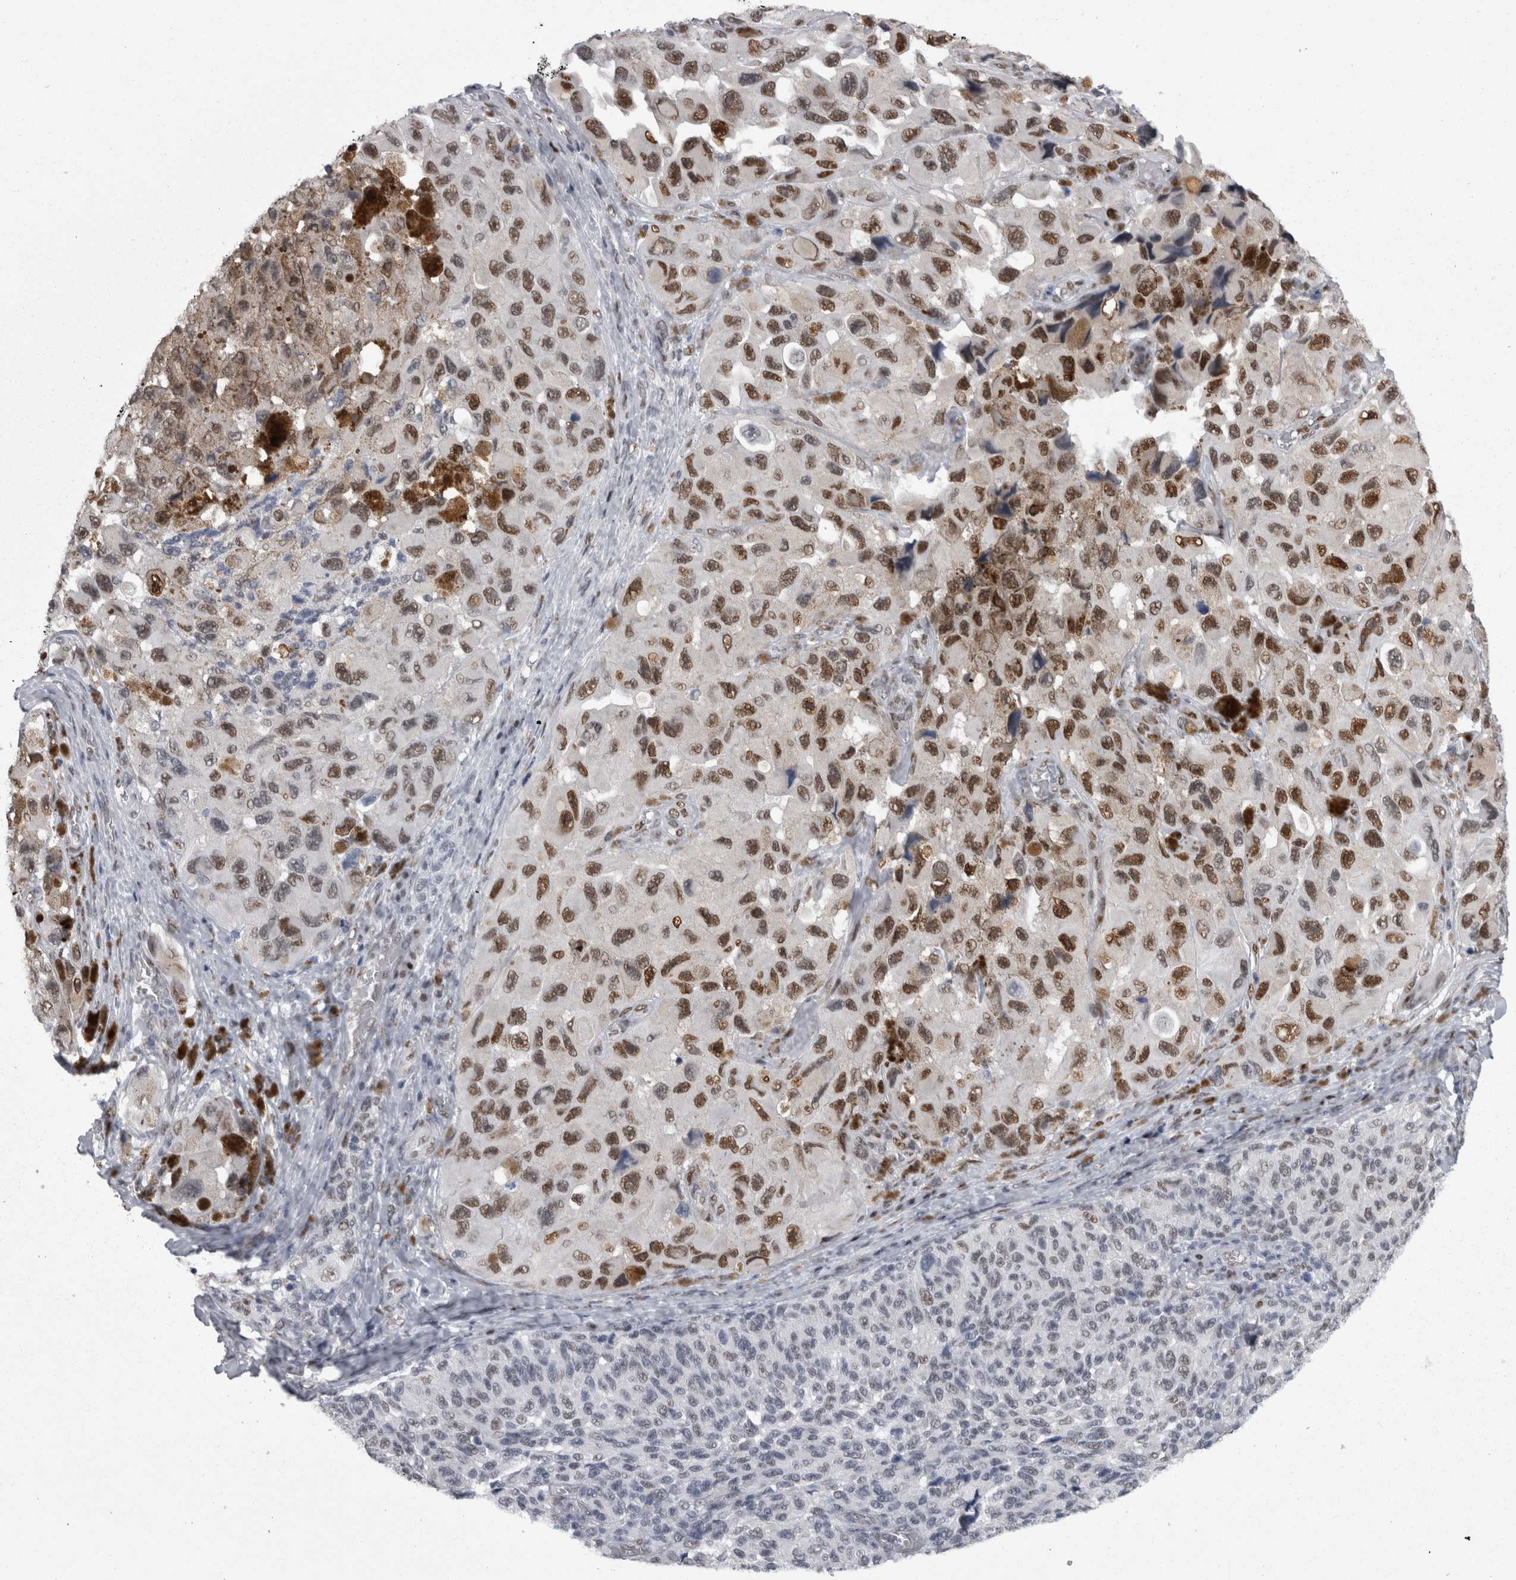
{"staining": {"intensity": "moderate", "quantity": ">75%", "location": "nuclear"}, "tissue": "melanoma", "cell_type": "Tumor cells", "image_type": "cancer", "snomed": [{"axis": "morphology", "description": "Malignant melanoma, NOS"}, {"axis": "topography", "description": "Skin"}], "caption": "An immunohistochemistry micrograph of tumor tissue is shown. Protein staining in brown shows moderate nuclear positivity in melanoma within tumor cells.", "gene": "C1orf54", "patient": {"sex": "female", "age": 73}}